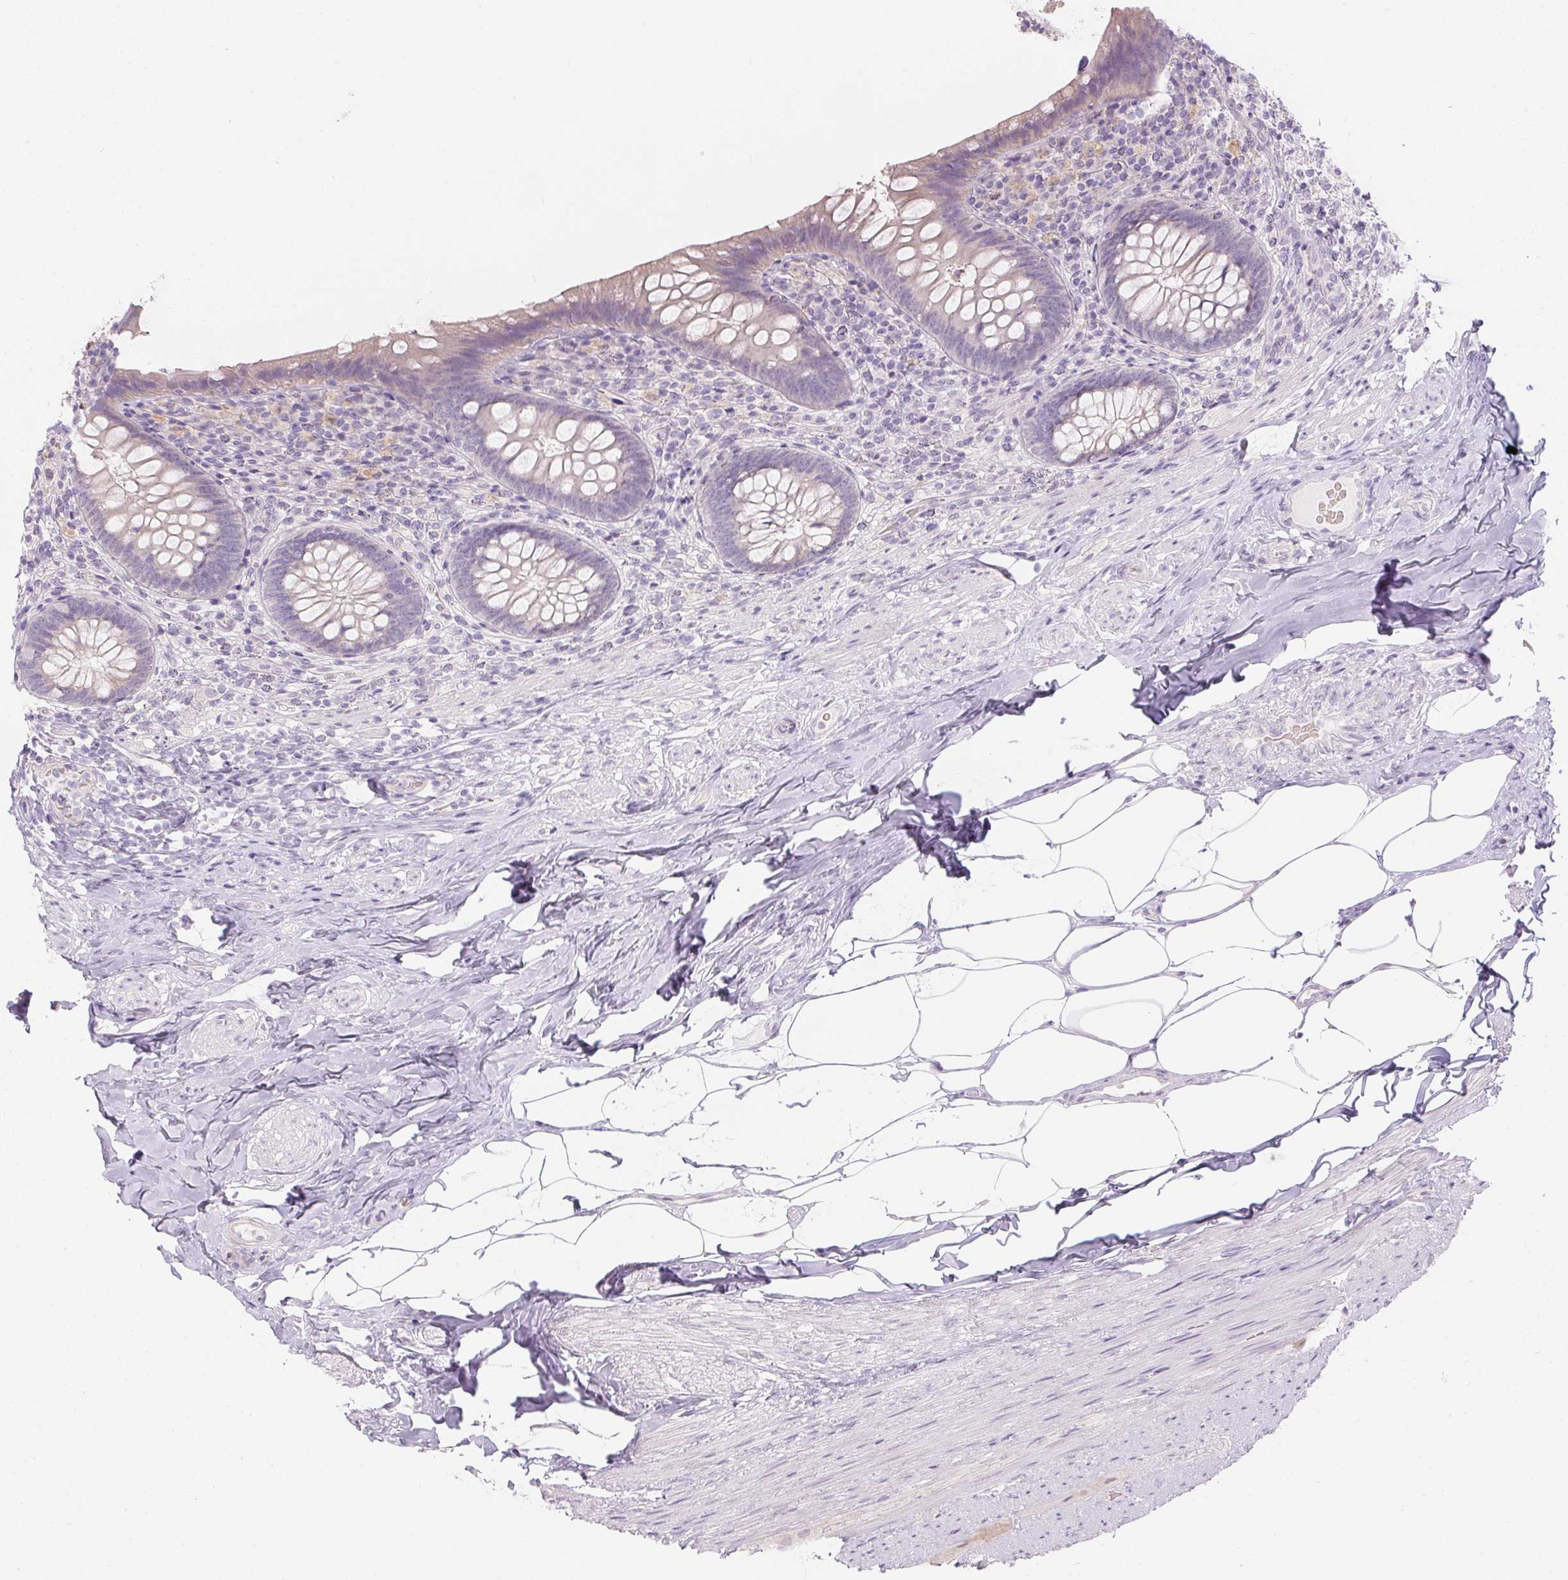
{"staining": {"intensity": "negative", "quantity": "none", "location": "none"}, "tissue": "appendix", "cell_type": "Glandular cells", "image_type": "normal", "snomed": [{"axis": "morphology", "description": "Normal tissue, NOS"}, {"axis": "topography", "description": "Appendix"}], "caption": "Immunohistochemistry (IHC) image of unremarkable human appendix stained for a protein (brown), which reveals no staining in glandular cells.", "gene": "CTCFL", "patient": {"sex": "male", "age": 47}}